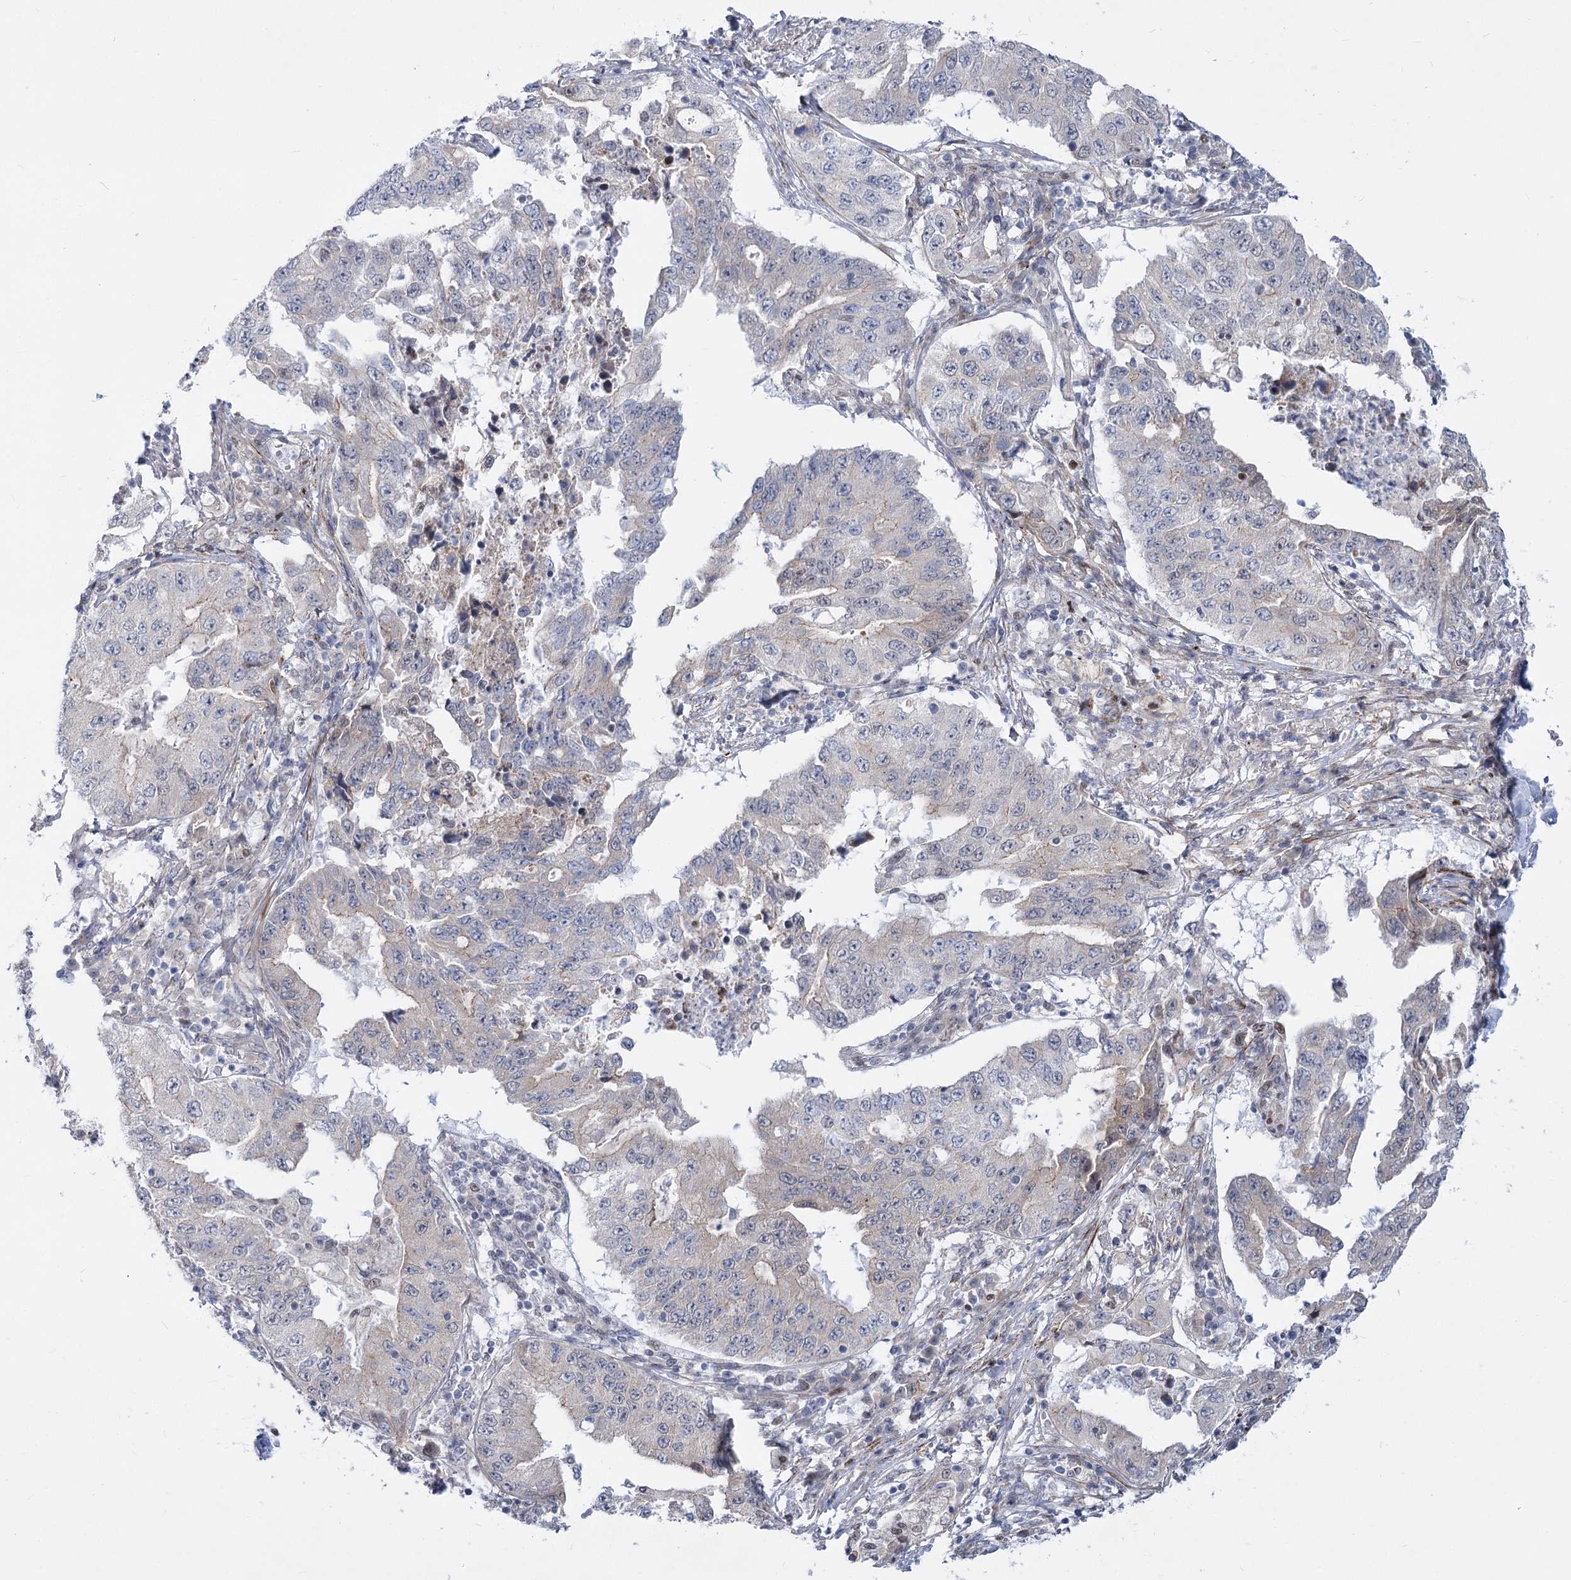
{"staining": {"intensity": "negative", "quantity": "none", "location": "none"}, "tissue": "lung cancer", "cell_type": "Tumor cells", "image_type": "cancer", "snomed": [{"axis": "morphology", "description": "Adenocarcinoma, NOS"}, {"axis": "topography", "description": "Lung"}], "caption": "An immunohistochemistry micrograph of lung cancer (adenocarcinoma) is shown. There is no staining in tumor cells of lung cancer (adenocarcinoma).", "gene": "ARSI", "patient": {"sex": "female", "age": 51}}